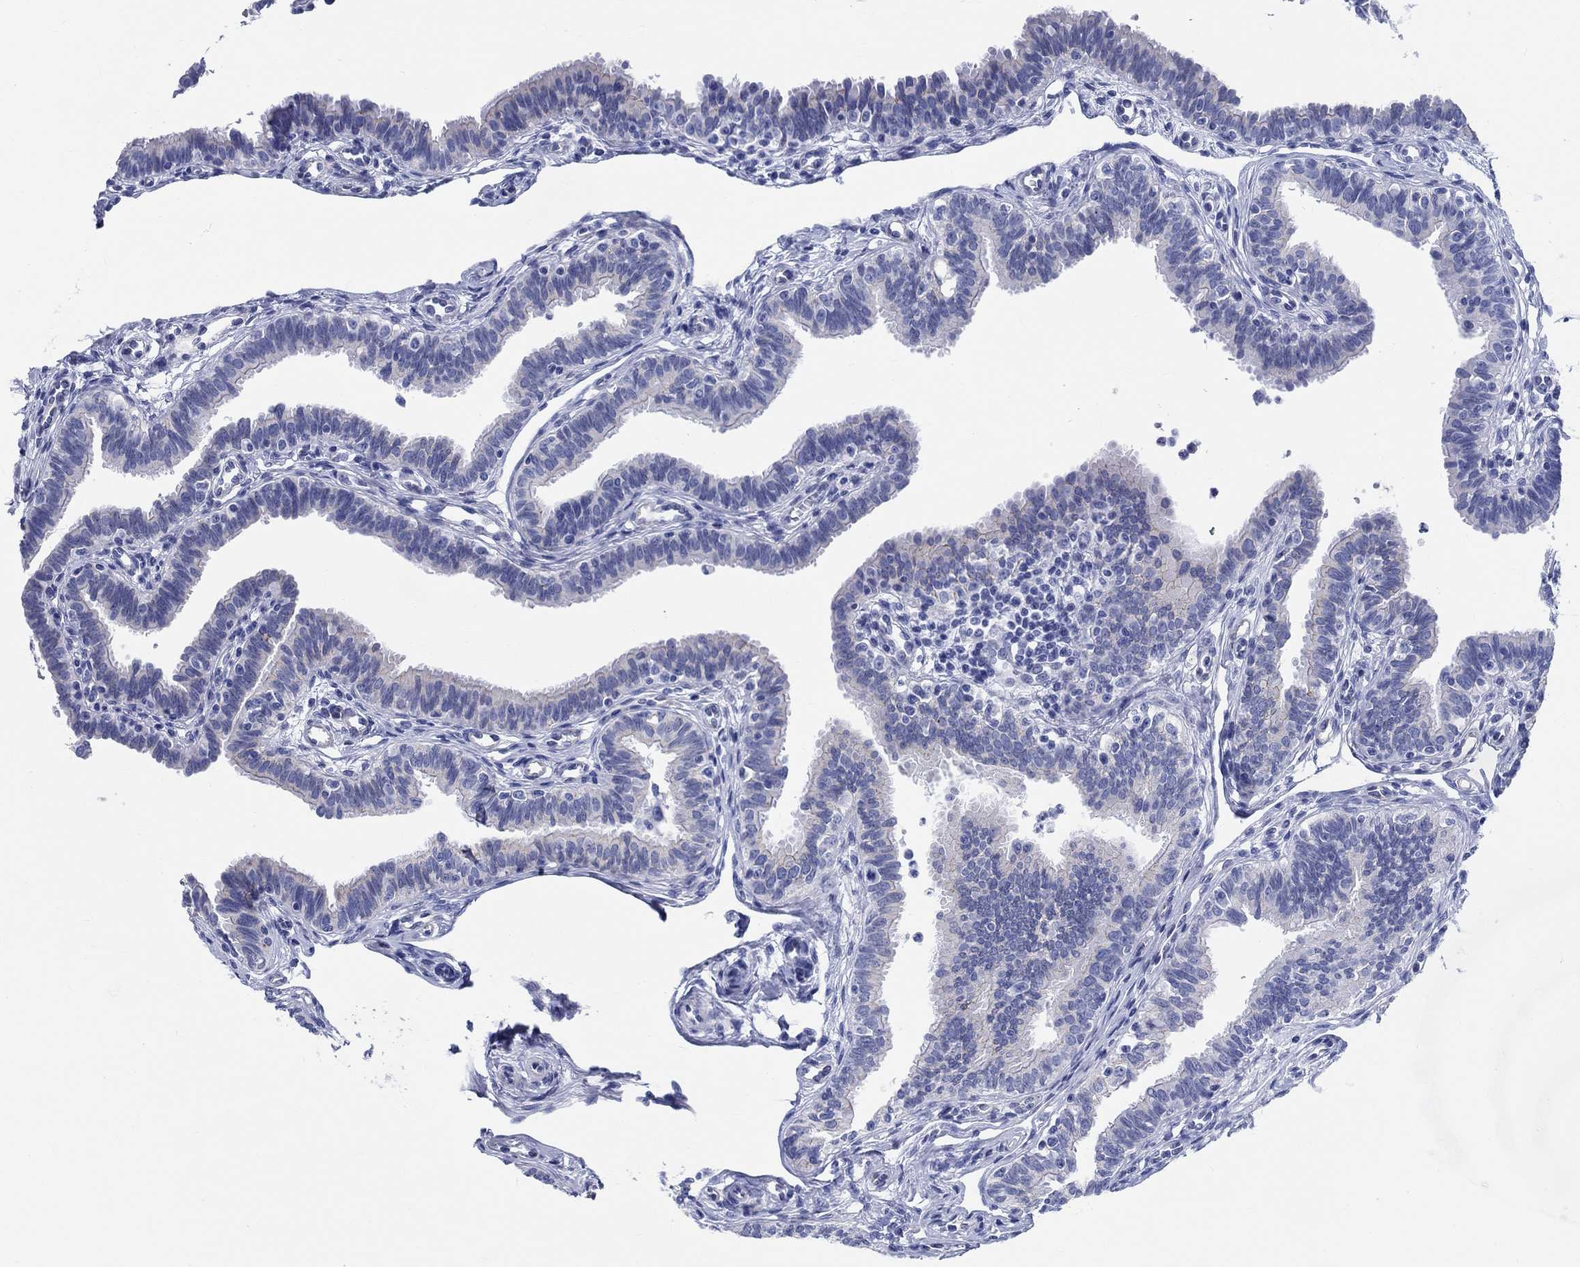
{"staining": {"intensity": "negative", "quantity": "none", "location": "none"}, "tissue": "fallopian tube", "cell_type": "Glandular cells", "image_type": "normal", "snomed": [{"axis": "morphology", "description": "Normal tissue, NOS"}, {"axis": "topography", "description": "Fallopian tube"}], "caption": "Micrograph shows no significant protein positivity in glandular cells of benign fallopian tube.", "gene": "RD3L", "patient": {"sex": "female", "age": 36}}